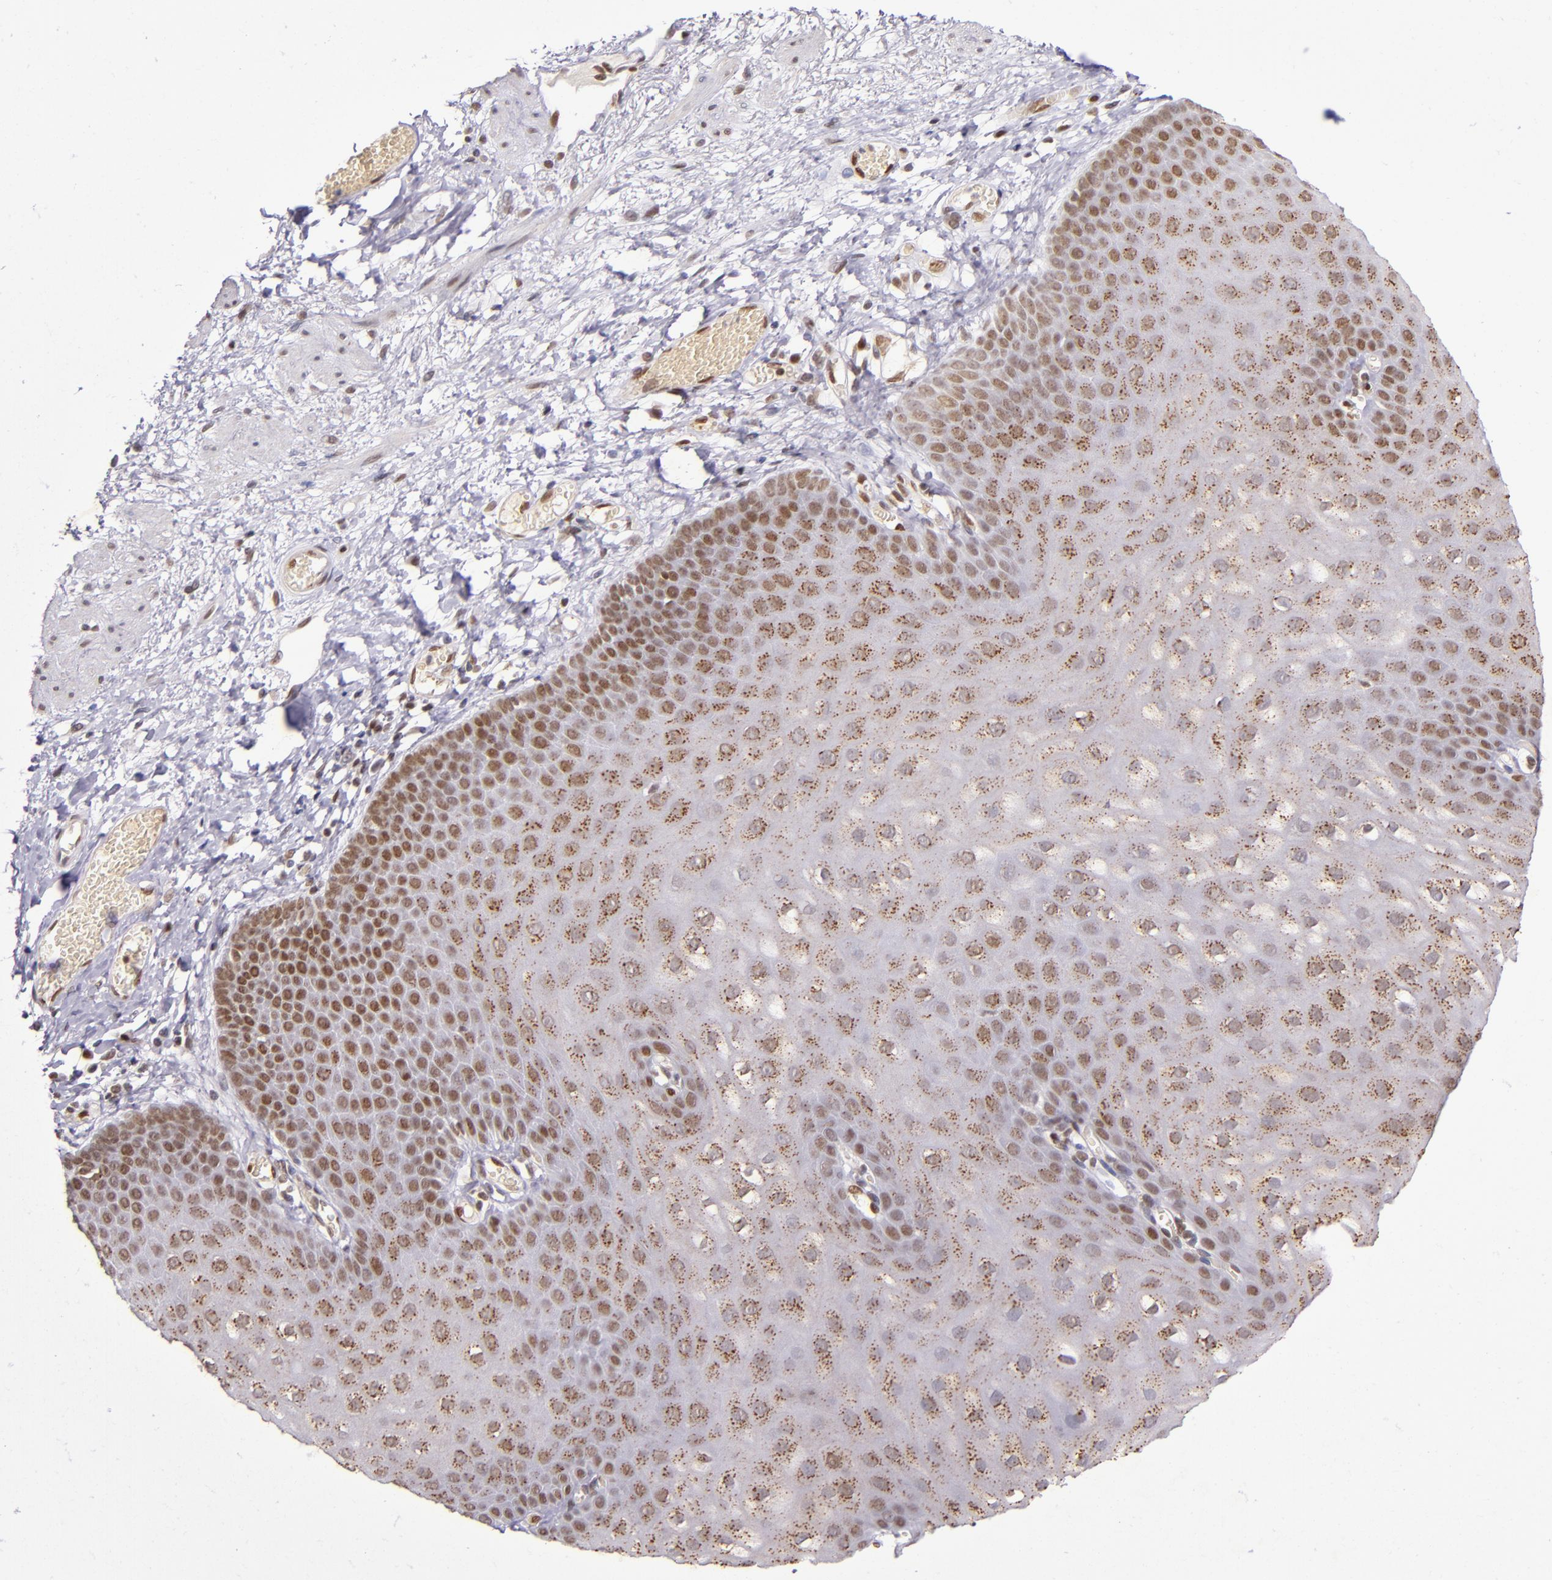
{"staining": {"intensity": "strong", "quantity": ">75%", "location": "cytoplasmic/membranous,nuclear"}, "tissue": "skin", "cell_type": "Epidermal cells", "image_type": "normal", "snomed": [{"axis": "morphology", "description": "Normal tissue, NOS"}, {"axis": "morphology", "description": "Hemorrhoids"}, {"axis": "morphology", "description": "Inflammation, NOS"}, {"axis": "topography", "description": "Anal"}], "caption": "Immunohistochemical staining of unremarkable human skin demonstrates strong cytoplasmic/membranous,nuclear protein positivity in about >75% of epidermal cells. The protein is stained brown, and the nuclei are stained in blue (DAB IHC with brightfield microscopy, high magnification).", "gene": "MGMT", "patient": {"sex": "male", "age": 60}}